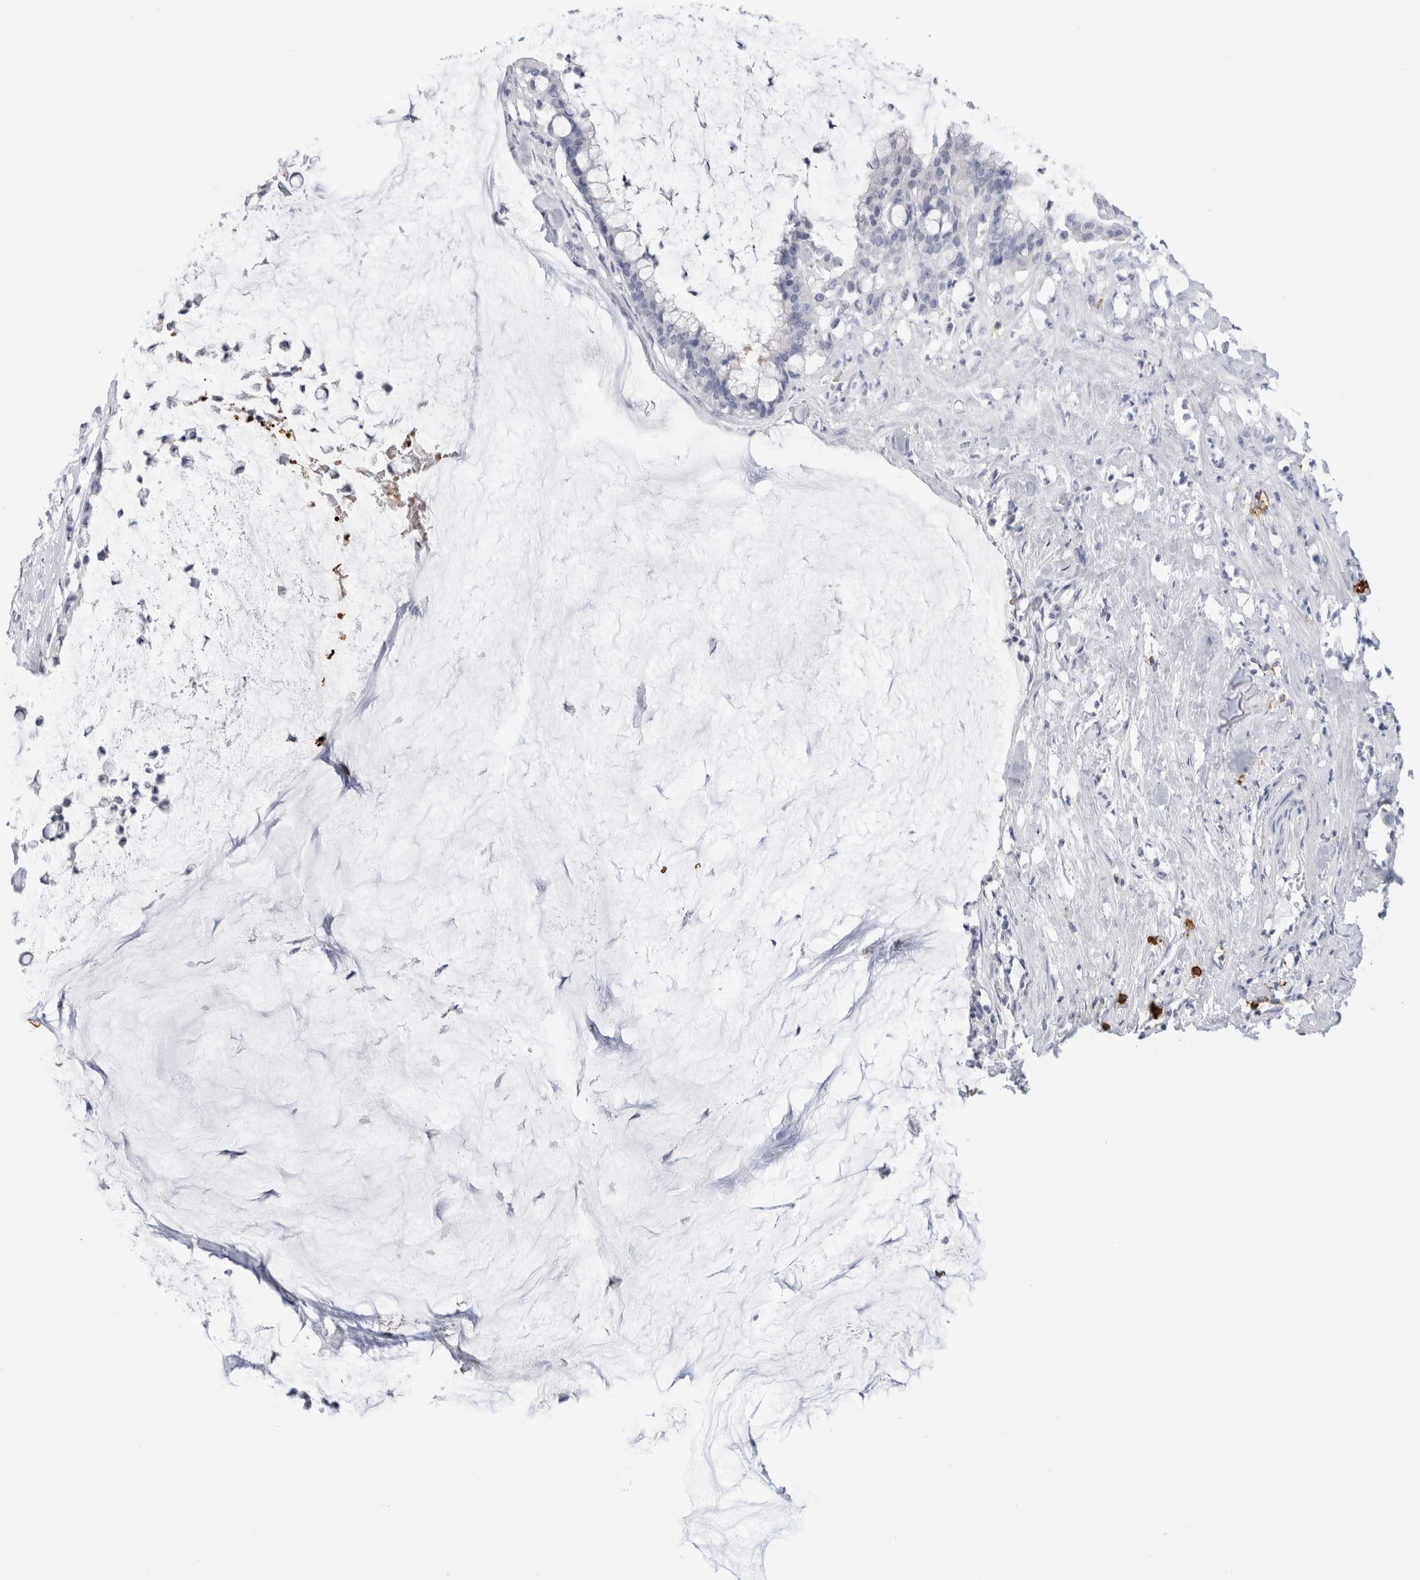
{"staining": {"intensity": "negative", "quantity": "none", "location": "none"}, "tissue": "pancreatic cancer", "cell_type": "Tumor cells", "image_type": "cancer", "snomed": [{"axis": "morphology", "description": "Adenocarcinoma, NOS"}, {"axis": "topography", "description": "Pancreas"}], "caption": "Tumor cells are negative for protein expression in human pancreatic adenocarcinoma.", "gene": "CD38", "patient": {"sex": "male", "age": 41}}